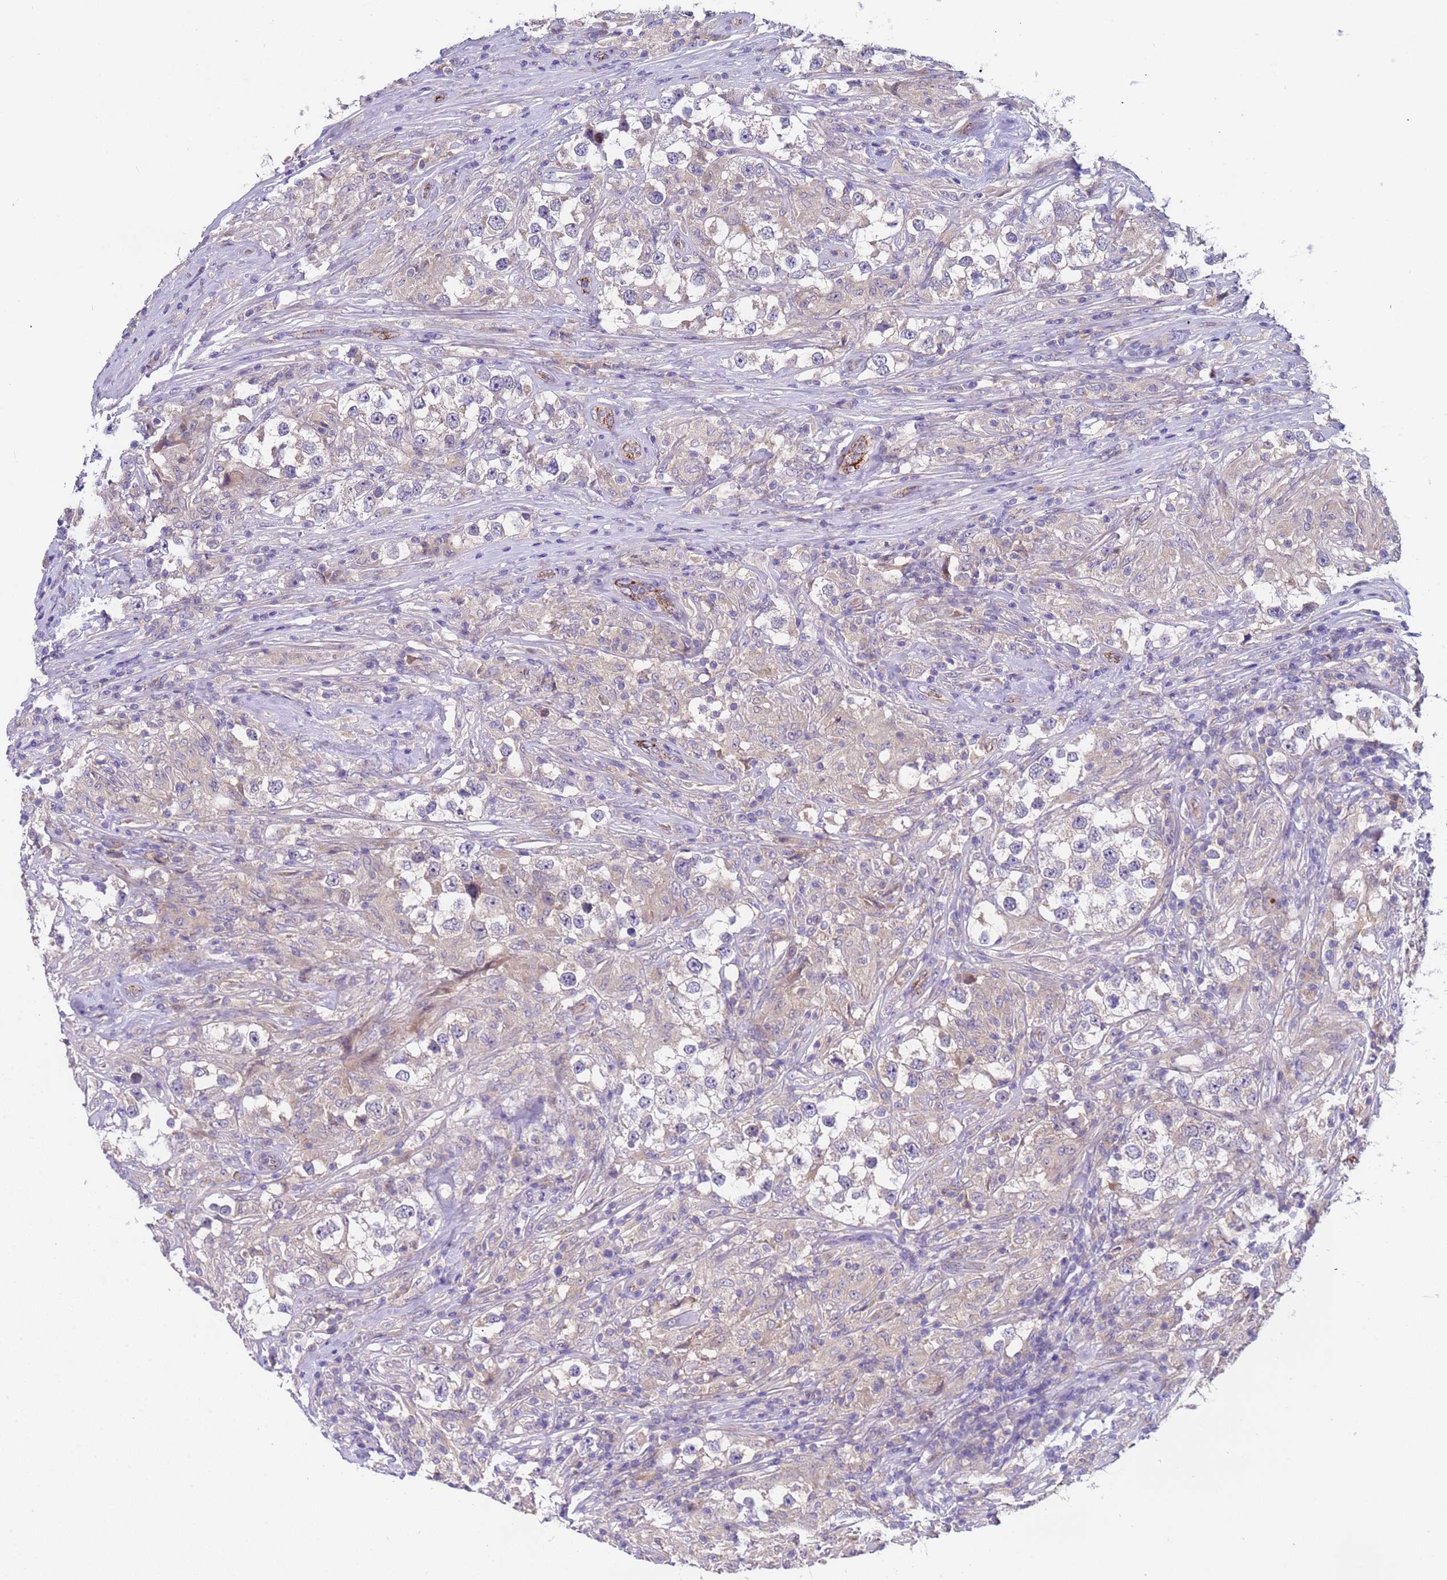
{"staining": {"intensity": "weak", "quantity": "<25%", "location": "cytoplasmic/membranous"}, "tissue": "testis cancer", "cell_type": "Tumor cells", "image_type": "cancer", "snomed": [{"axis": "morphology", "description": "Seminoma, NOS"}, {"axis": "topography", "description": "Testis"}], "caption": "A micrograph of human testis cancer (seminoma) is negative for staining in tumor cells.", "gene": "ZNF248", "patient": {"sex": "male", "age": 46}}